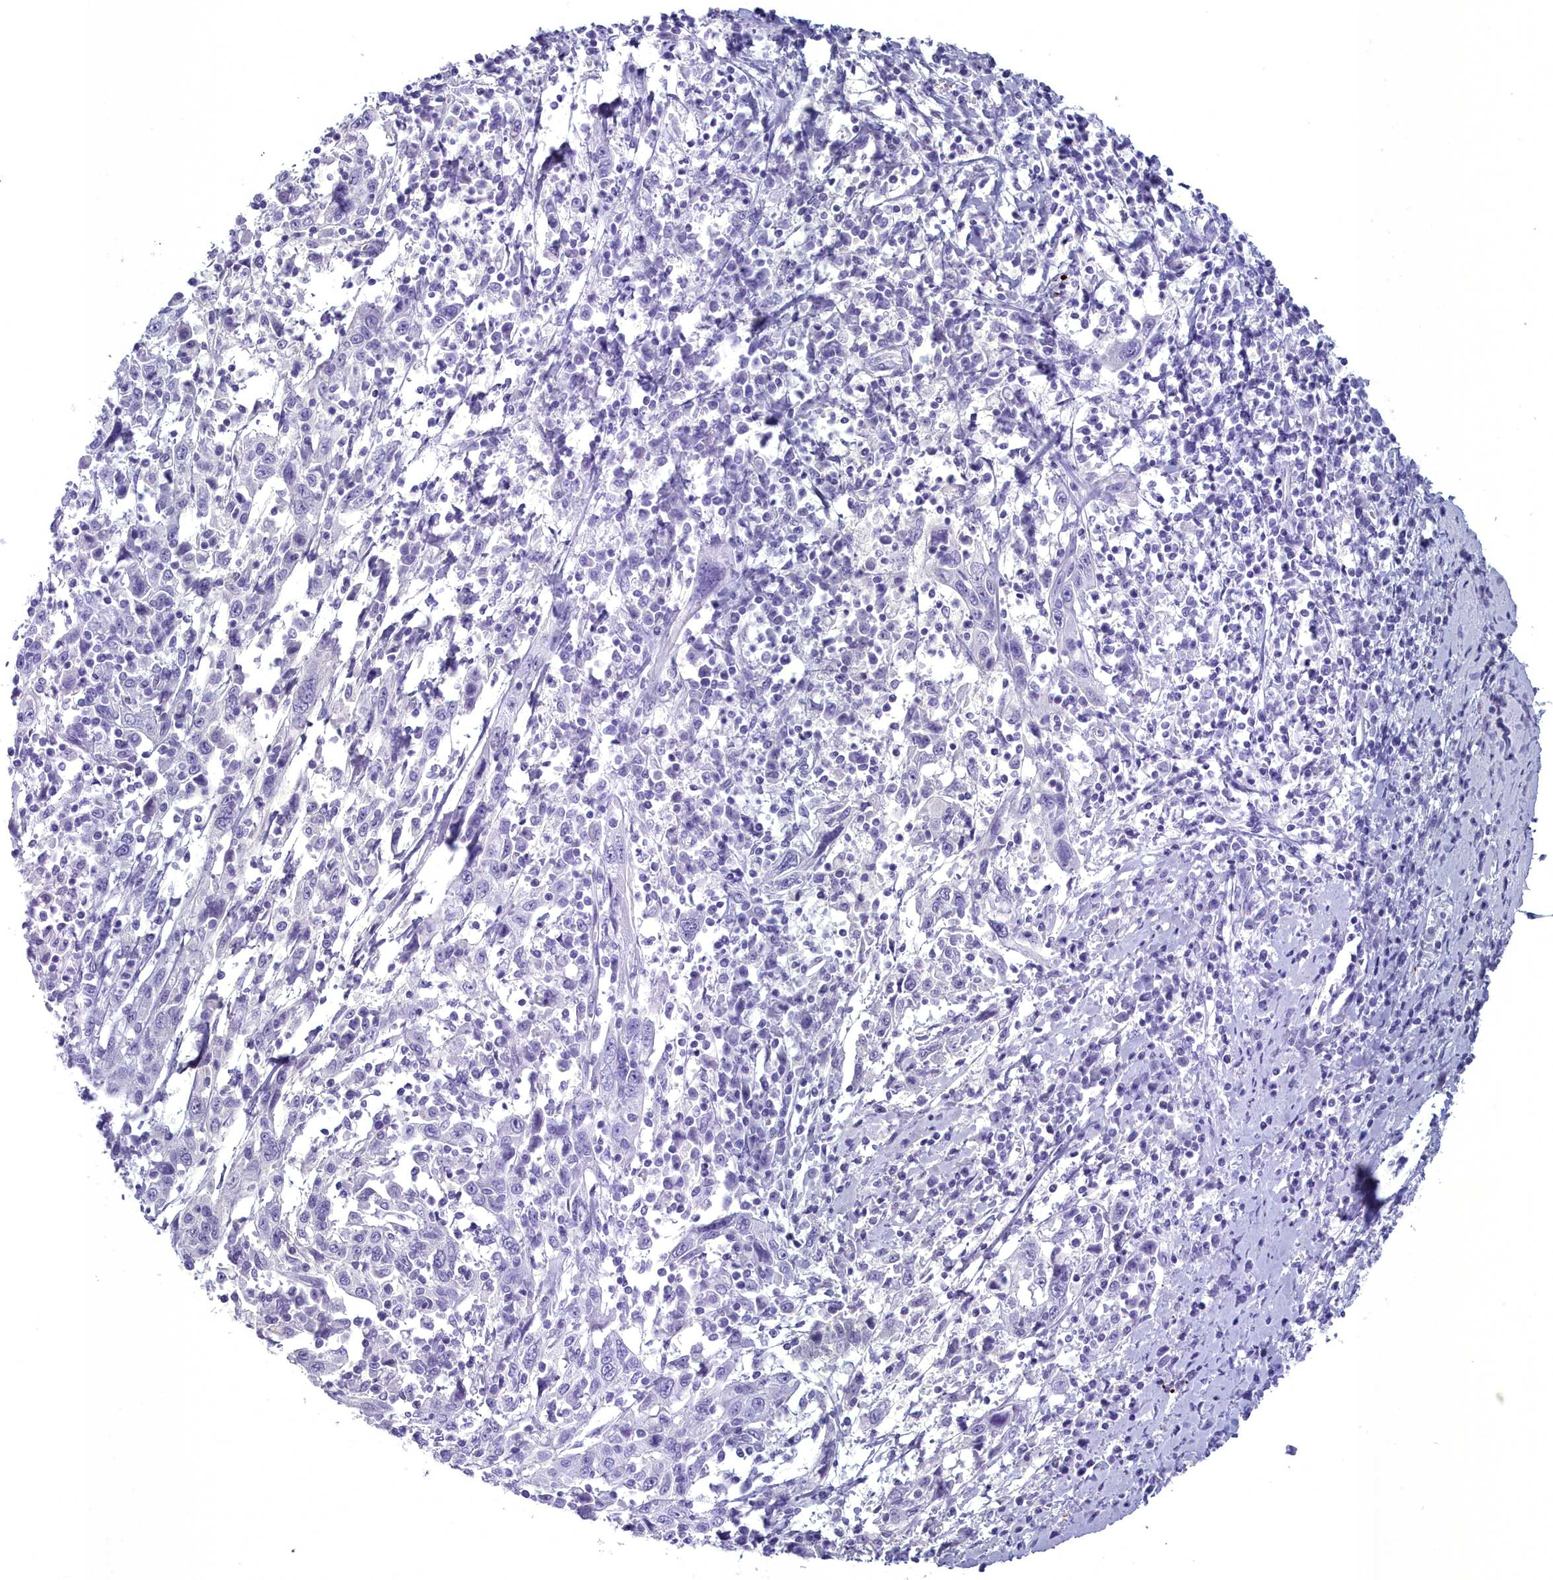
{"staining": {"intensity": "negative", "quantity": "none", "location": "none"}, "tissue": "cervical cancer", "cell_type": "Tumor cells", "image_type": "cancer", "snomed": [{"axis": "morphology", "description": "Squamous cell carcinoma, NOS"}, {"axis": "topography", "description": "Cervix"}], "caption": "Immunohistochemical staining of human cervical cancer (squamous cell carcinoma) shows no significant positivity in tumor cells.", "gene": "MAP6", "patient": {"sex": "female", "age": 46}}